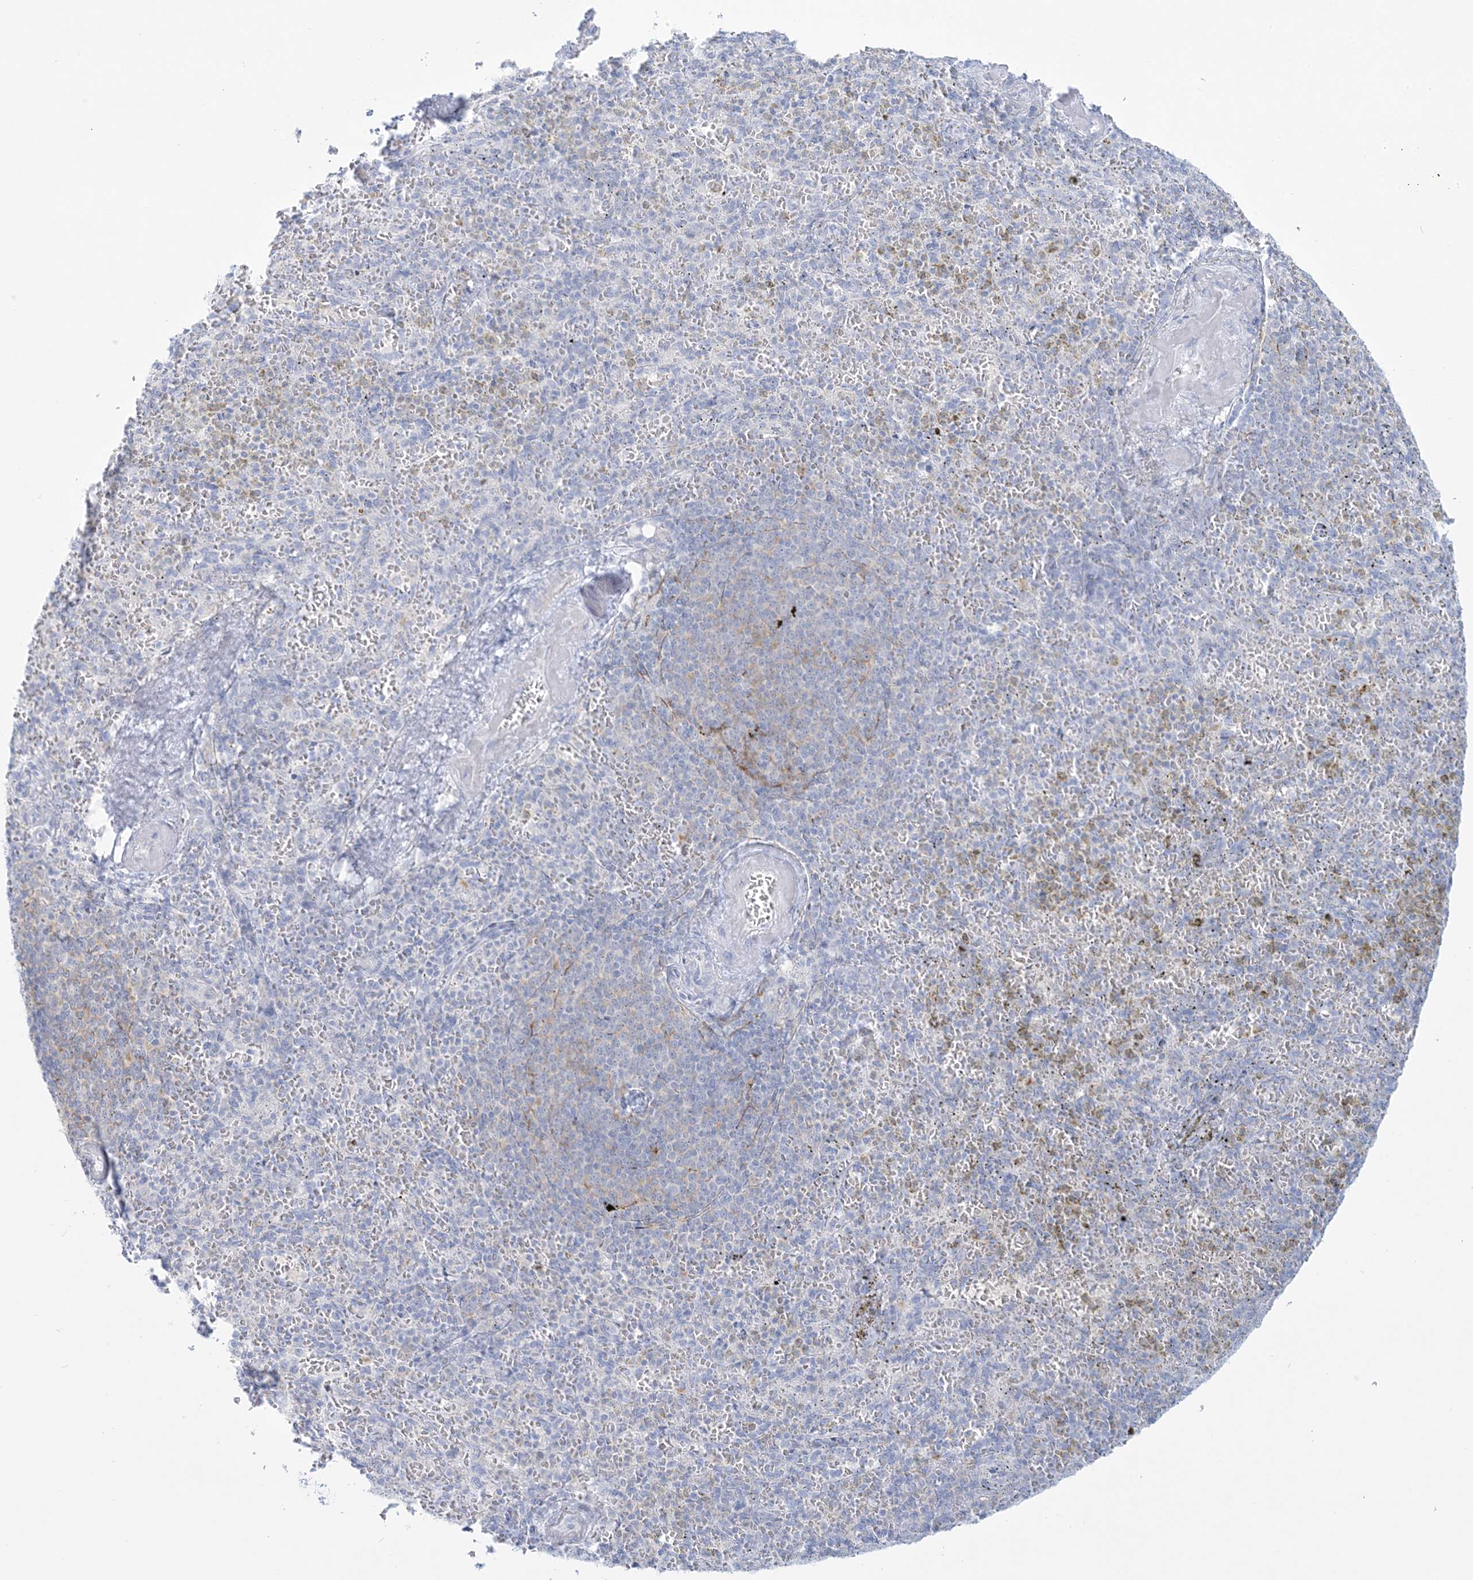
{"staining": {"intensity": "negative", "quantity": "none", "location": "none"}, "tissue": "spleen", "cell_type": "Cells in red pulp", "image_type": "normal", "snomed": [{"axis": "morphology", "description": "Normal tissue, NOS"}, {"axis": "topography", "description": "Spleen"}], "caption": "An image of spleen stained for a protein shows no brown staining in cells in red pulp. The staining was performed using DAB (3,3'-diaminobenzidine) to visualize the protein expression in brown, while the nuclei were stained in blue with hematoxylin (Magnification: 20x).", "gene": "ADGB", "patient": {"sex": "female", "age": 74}}